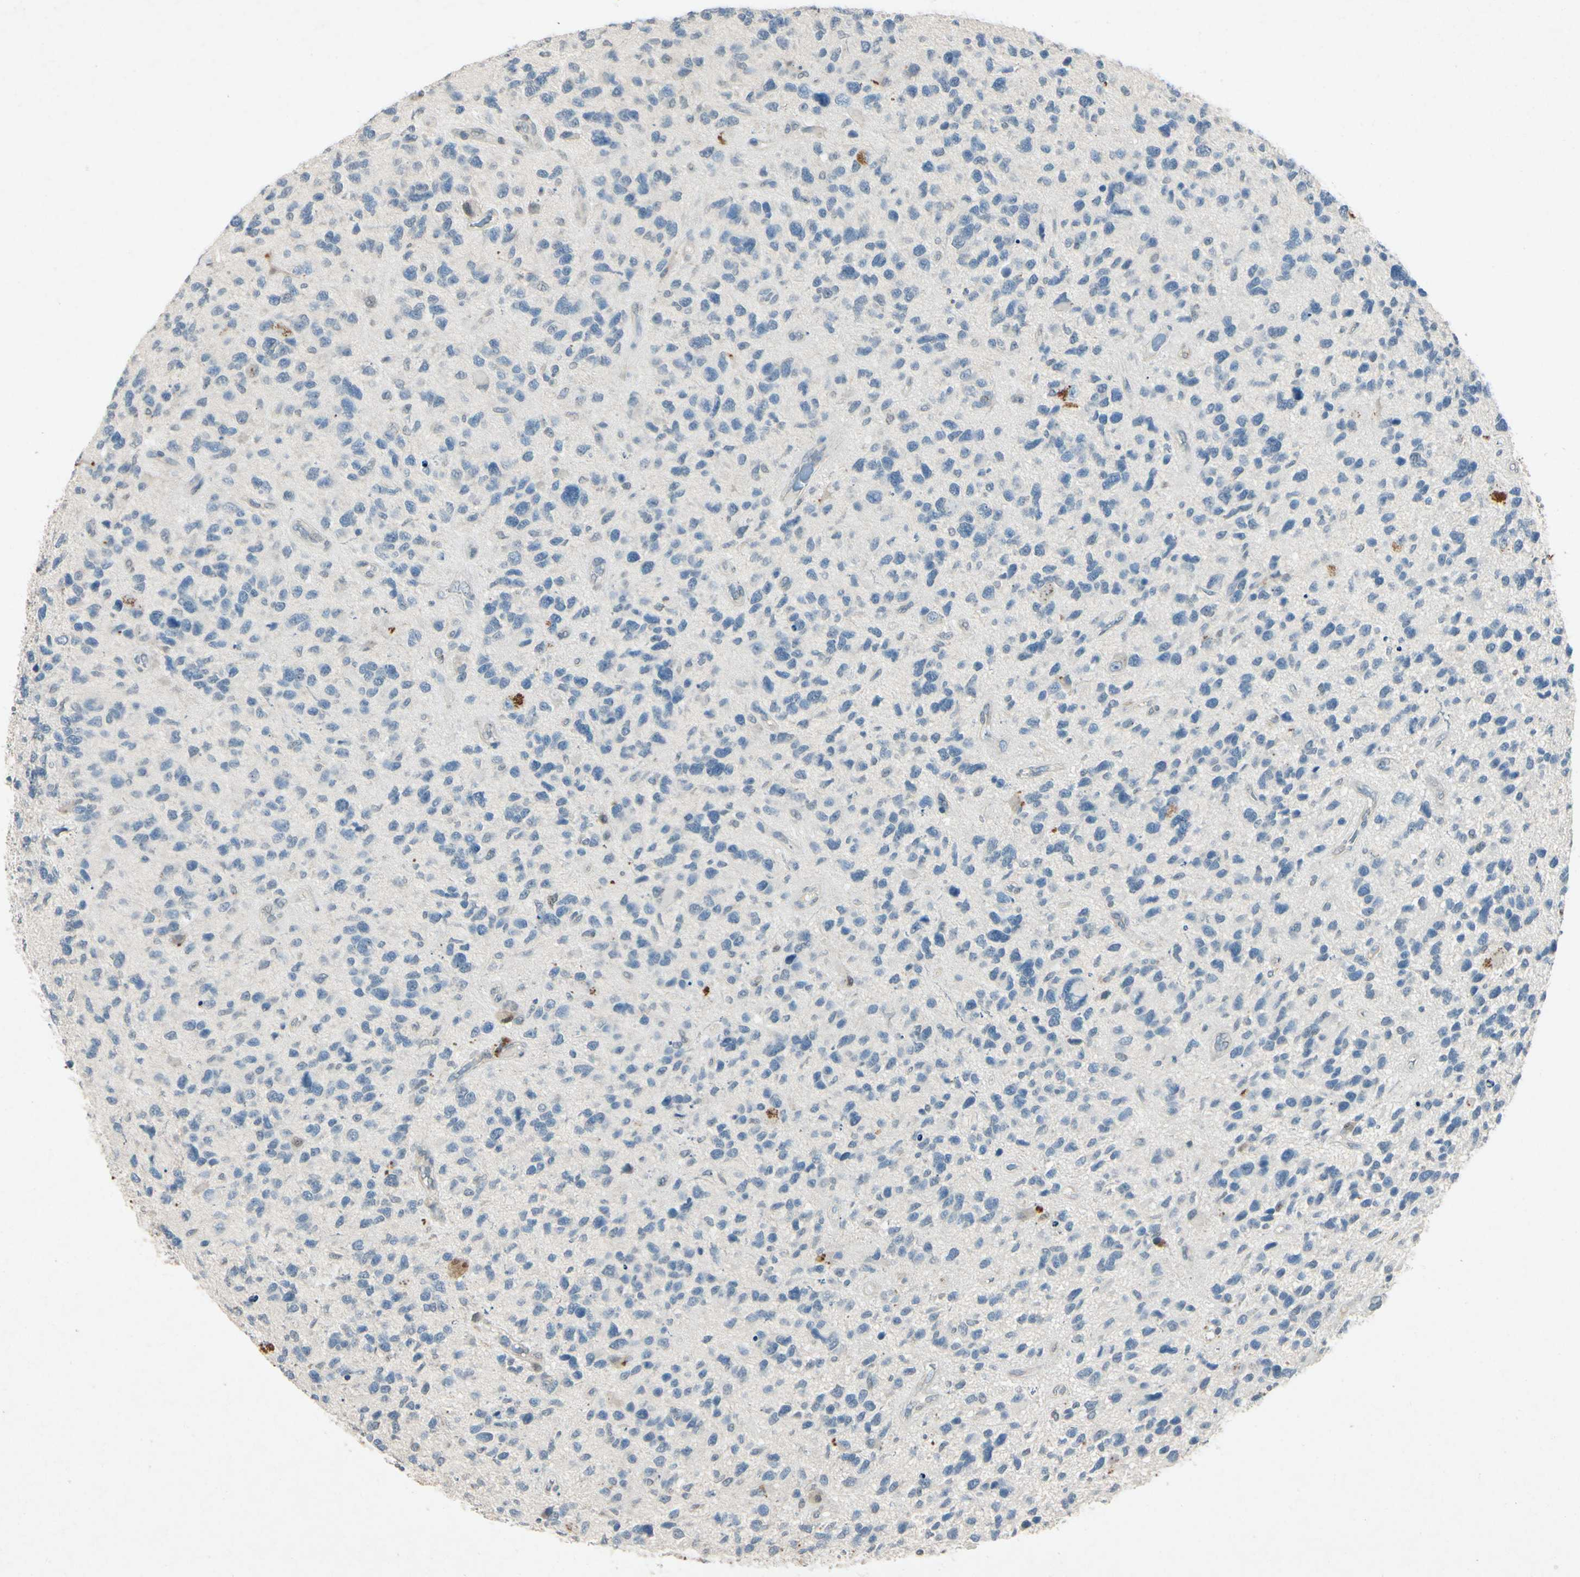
{"staining": {"intensity": "negative", "quantity": "none", "location": "none"}, "tissue": "glioma", "cell_type": "Tumor cells", "image_type": "cancer", "snomed": [{"axis": "morphology", "description": "Glioma, malignant, High grade"}, {"axis": "topography", "description": "Brain"}], "caption": "Tumor cells show no significant protein expression in malignant glioma (high-grade). The staining is performed using DAB (3,3'-diaminobenzidine) brown chromogen with nuclei counter-stained in using hematoxylin.", "gene": "HSPA1B", "patient": {"sex": "female", "age": 58}}